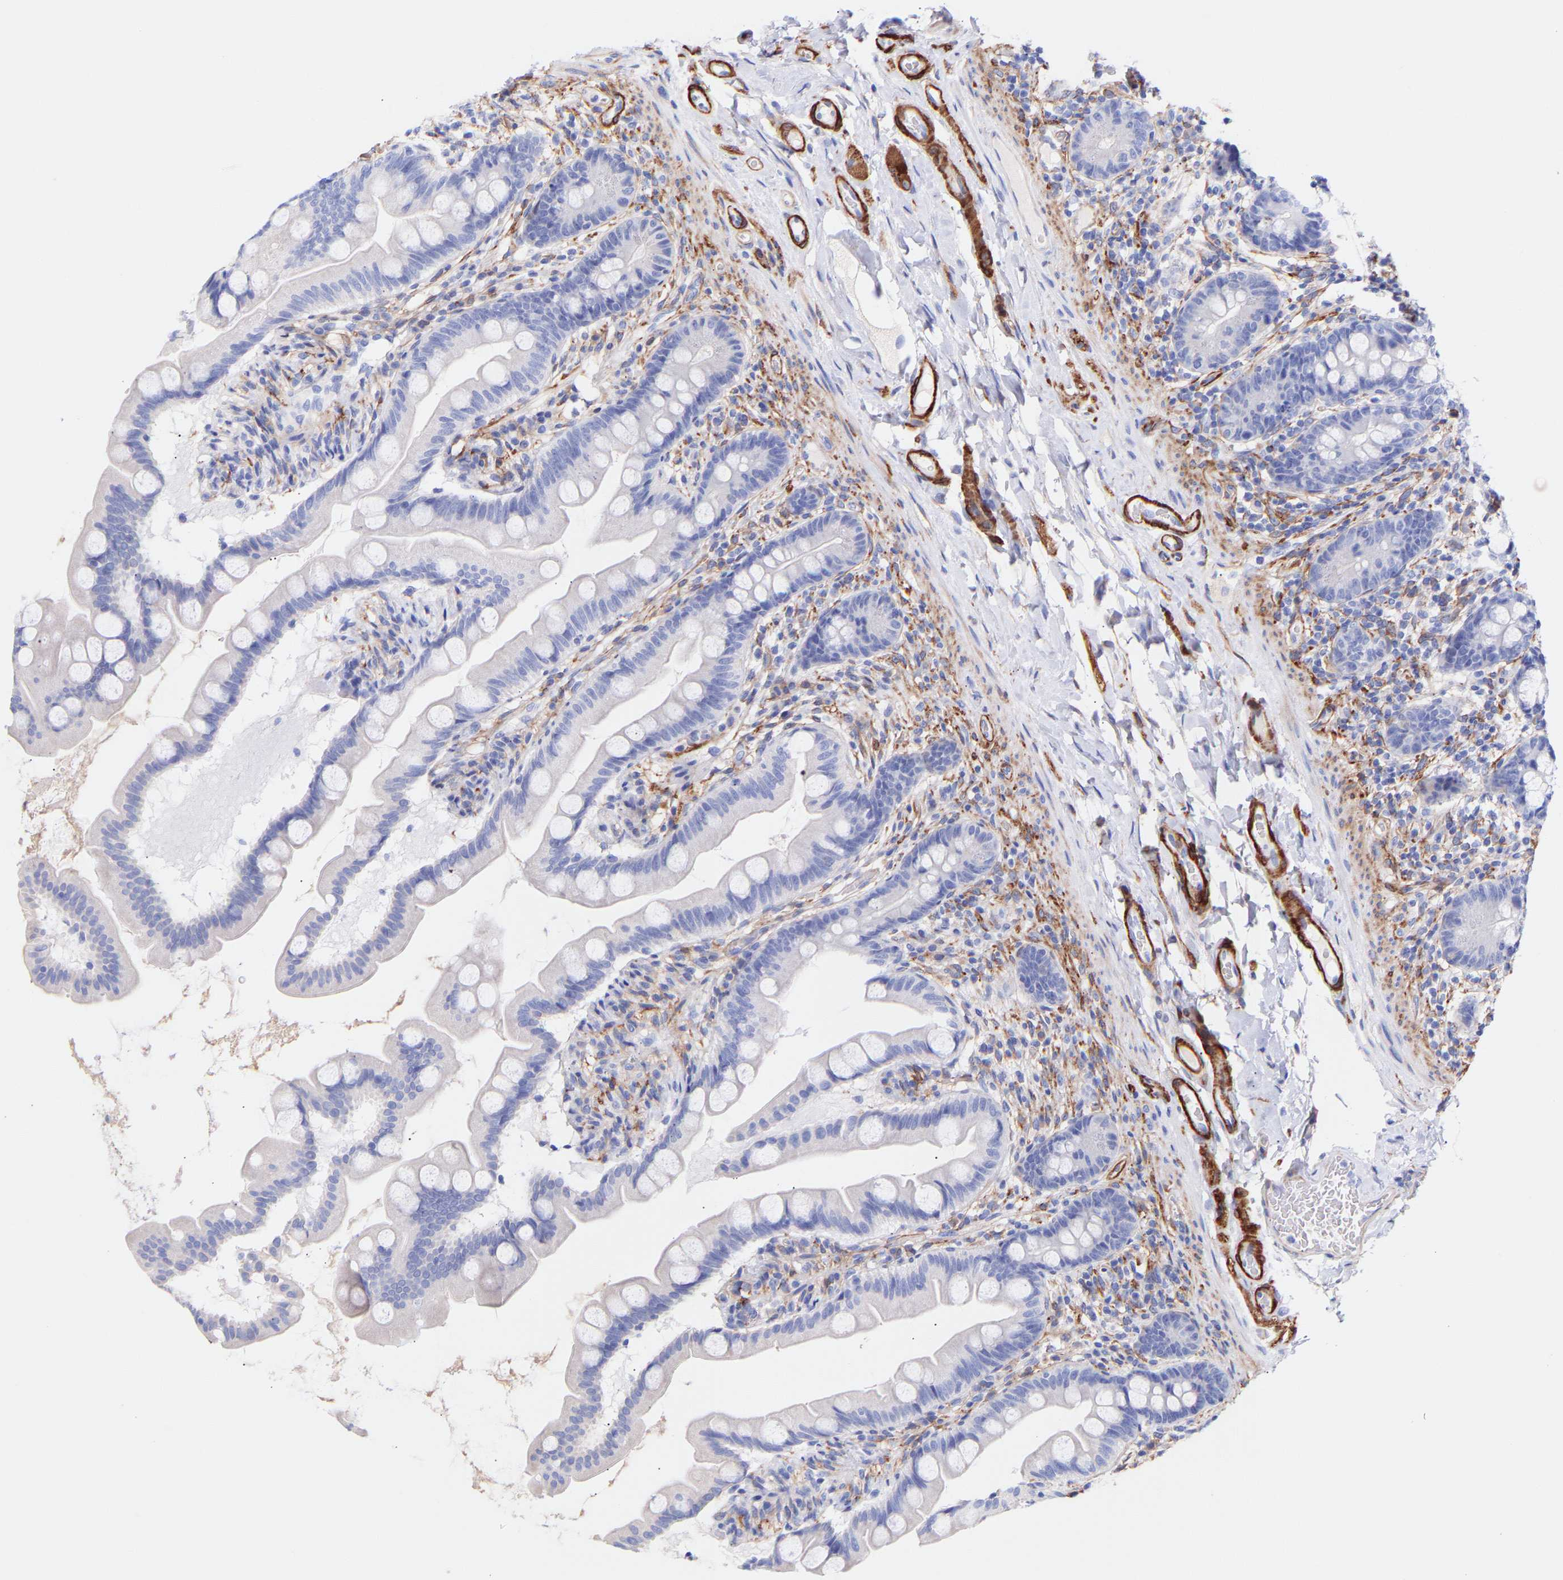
{"staining": {"intensity": "negative", "quantity": "none", "location": "none"}, "tissue": "small intestine", "cell_type": "Glandular cells", "image_type": "normal", "snomed": [{"axis": "morphology", "description": "Normal tissue, NOS"}, {"axis": "topography", "description": "Small intestine"}], "caption": "Human small intestine stained for a protein using immunohistochemistry (IHC) exhibits no positivity in glandular cells.", "gene": "AMPH", "patient": {"sex": "female", "age": 56}}